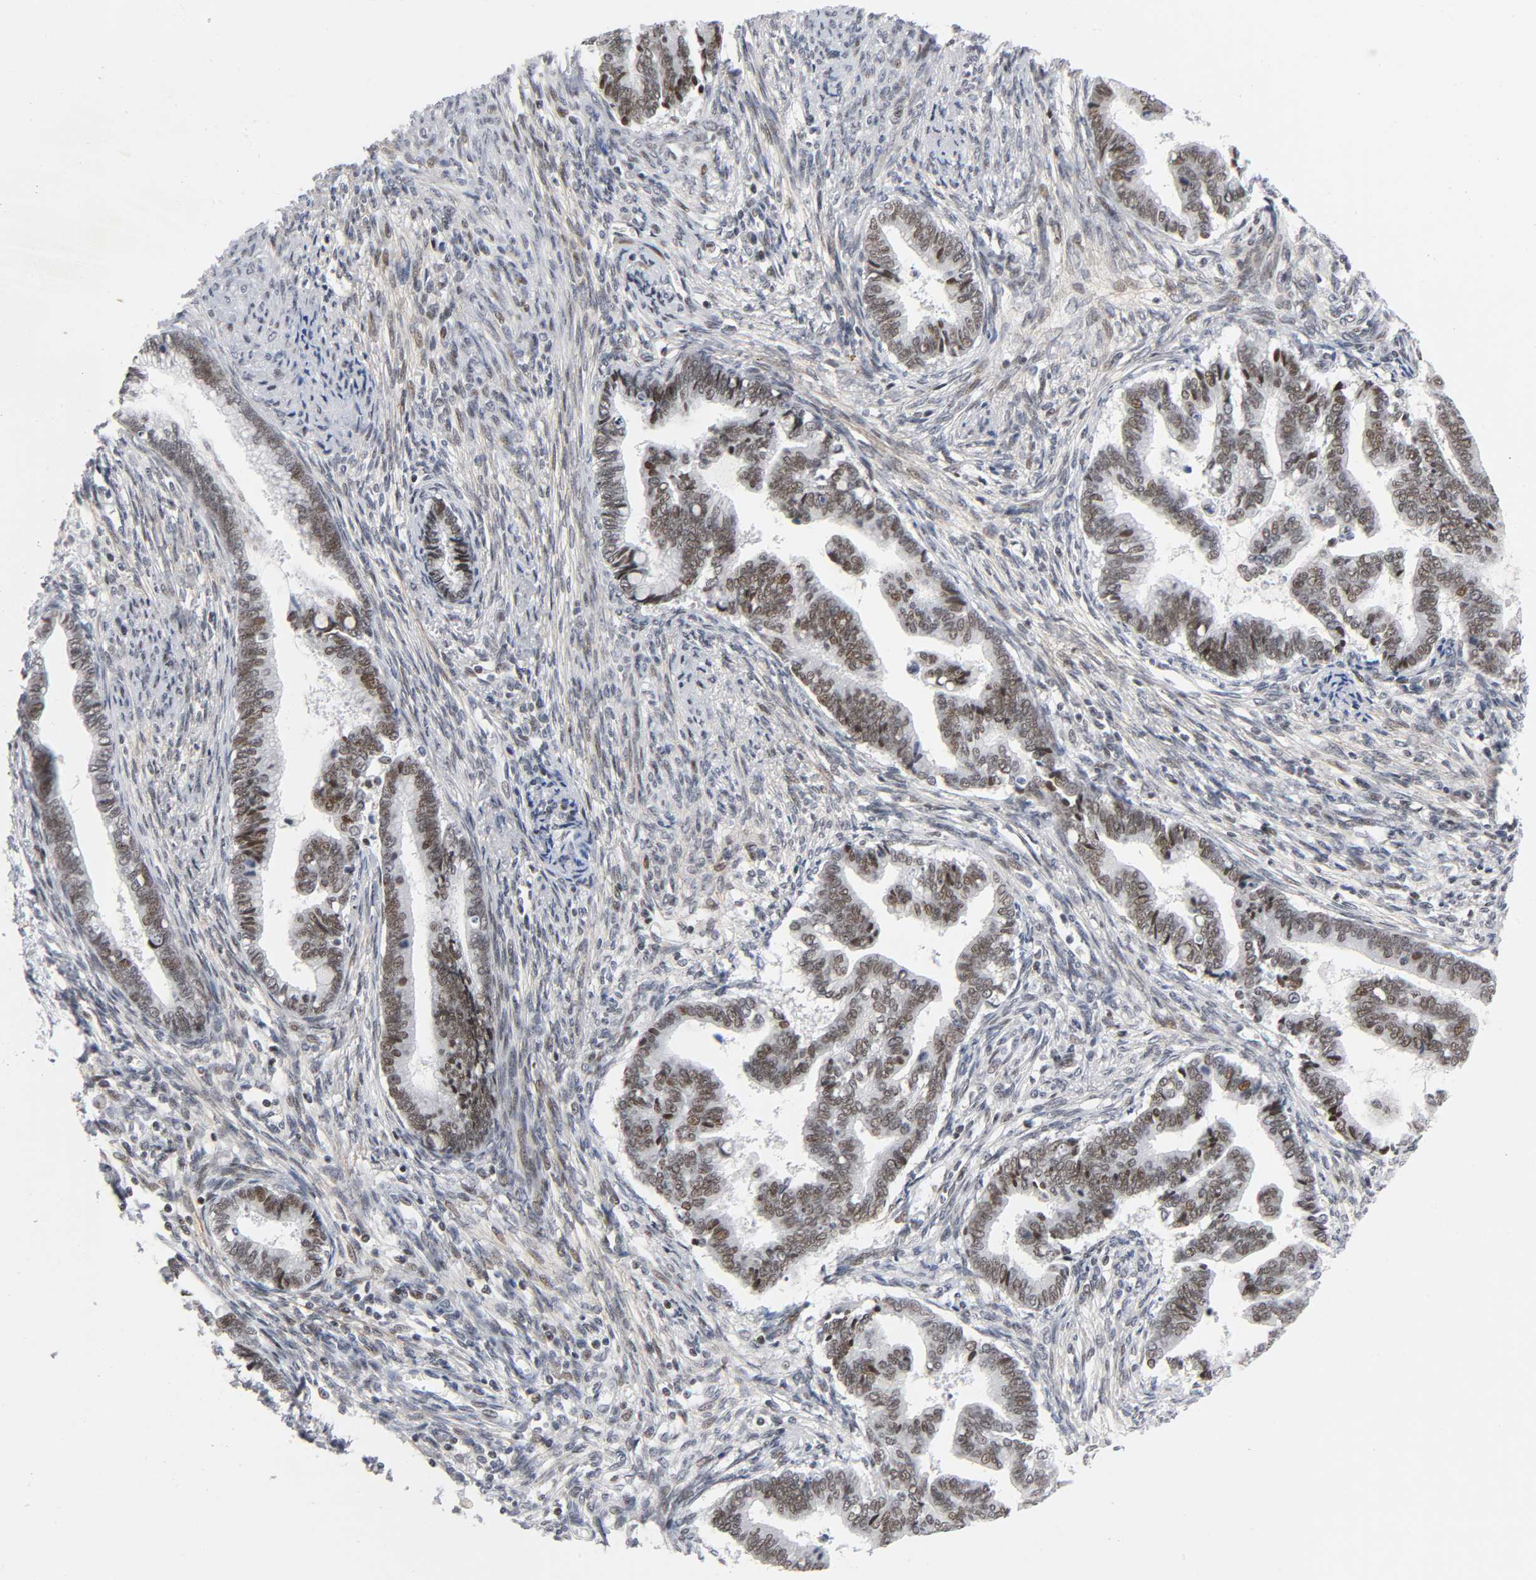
{"staining": {"intensity": "weak", "quantity": ">75%", "location": "nuclear"}, "tissue": "cervical cancer", "cell_type": "Tumor cells", "image_type": "cancer", "snomed": [{"axis": "morphology", "description": "Adenocarcinoma, NOS"}, {"axis": "topography", "description": "Cervix"}], "caption": "A low amount of weak nuclear expression is present in about >75% of tumor cells in cervical adenocarcinoma tissue.", "gene": "DIDO1", "patient": {"sex": "female", "age": 44}}